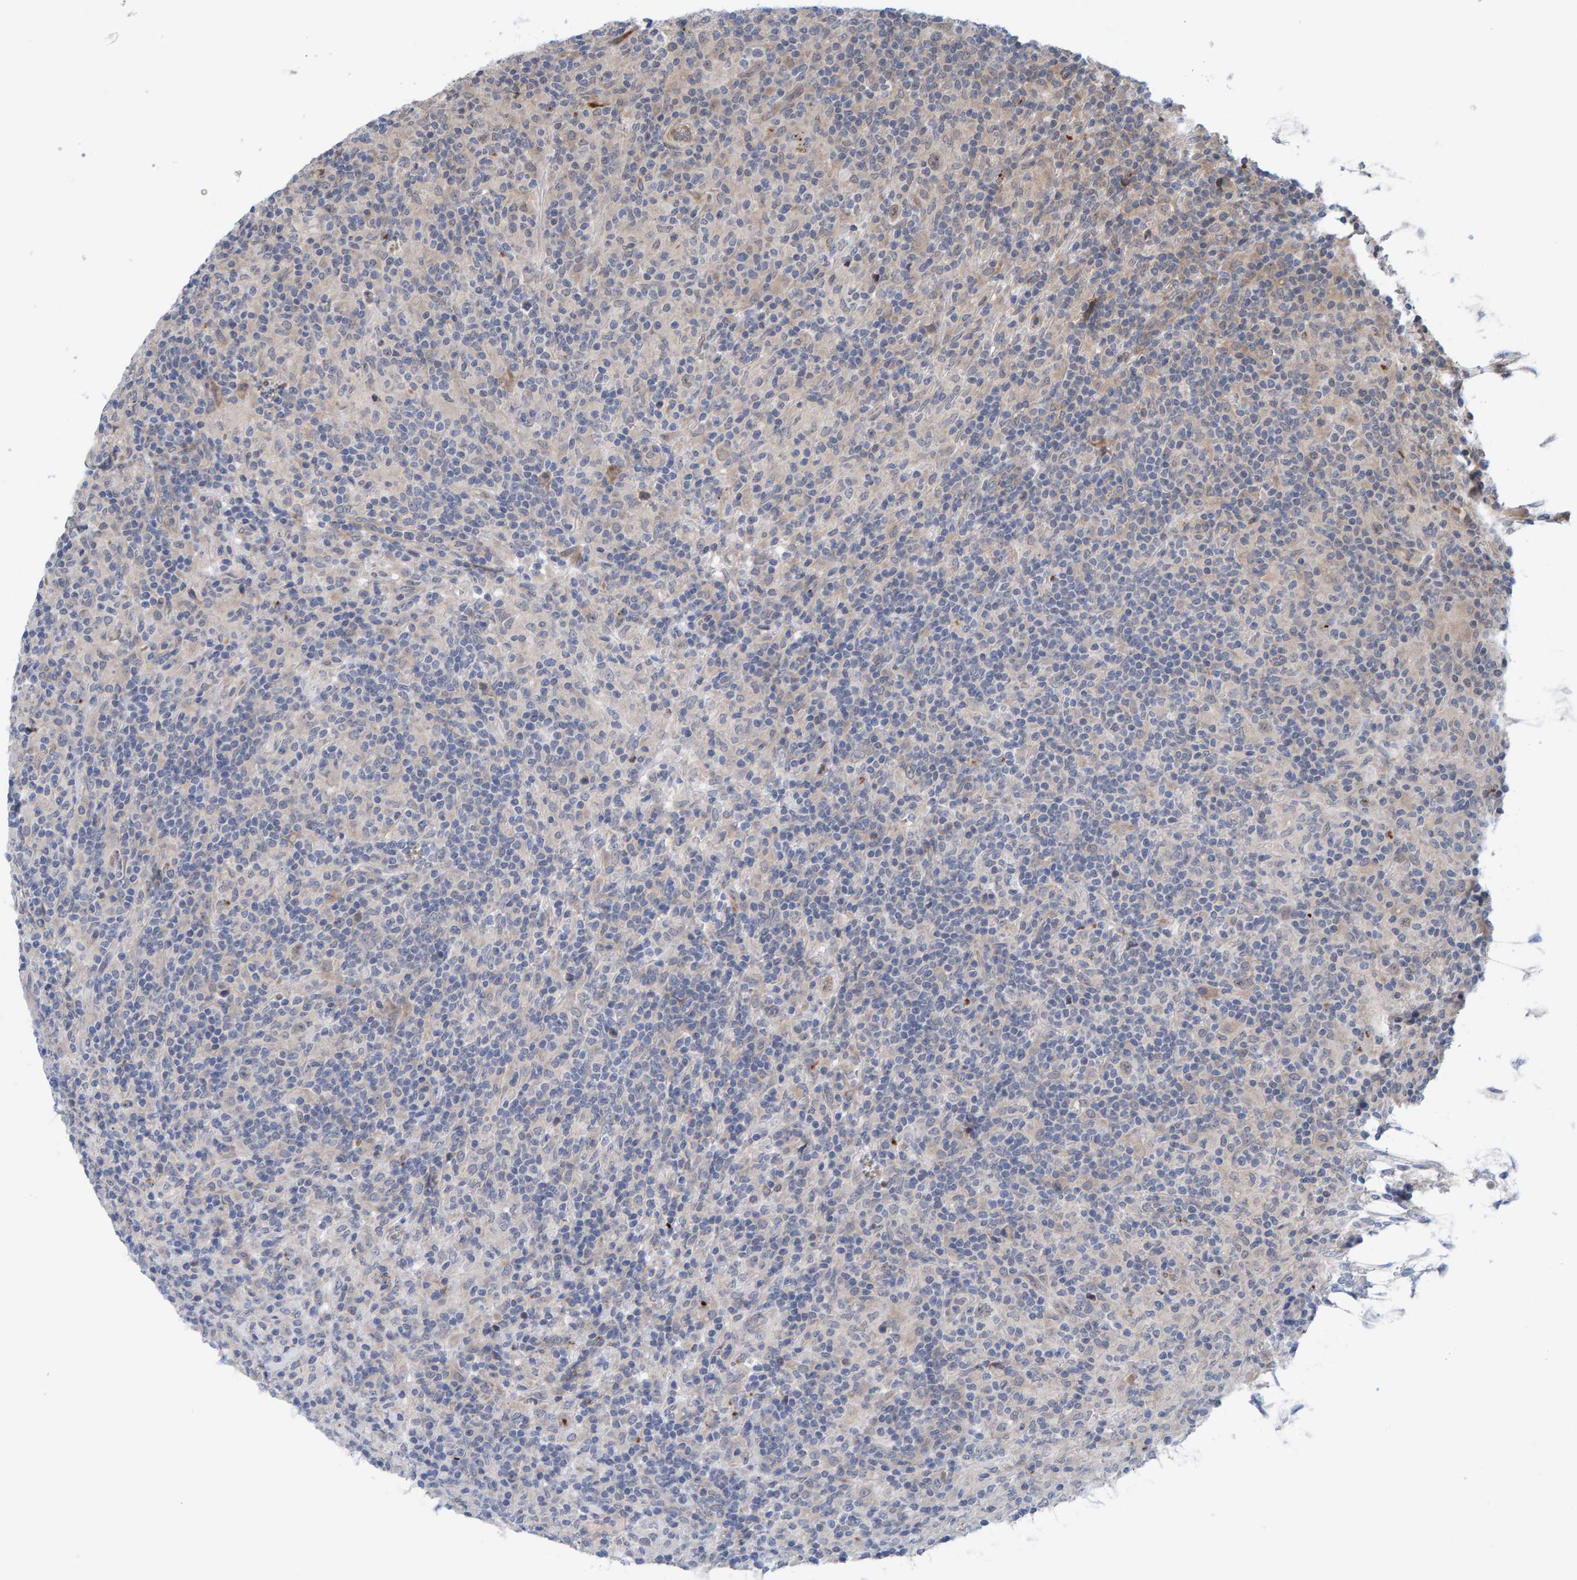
{"staining": {"intensity": "negative", "quantity": "none", "location": "none"}, "tissue": "lymphoma", "cell_type": "Tumor cells", "image_type": "cancer", "snomed": [{"axis": "morphology", "description": "Hodgkin's disease, NOS"}, {"axis": "topography", "description": "Lymph node"}], "caption": "High power microscopy photomicrograph of an immunohistochemistry (IHC) photomicrograph of Hodgkin's disease, revealing no significant expression in tumor cells.", "gene": "MFSD6L", "patient": {"sex": "male", "age": 70}}